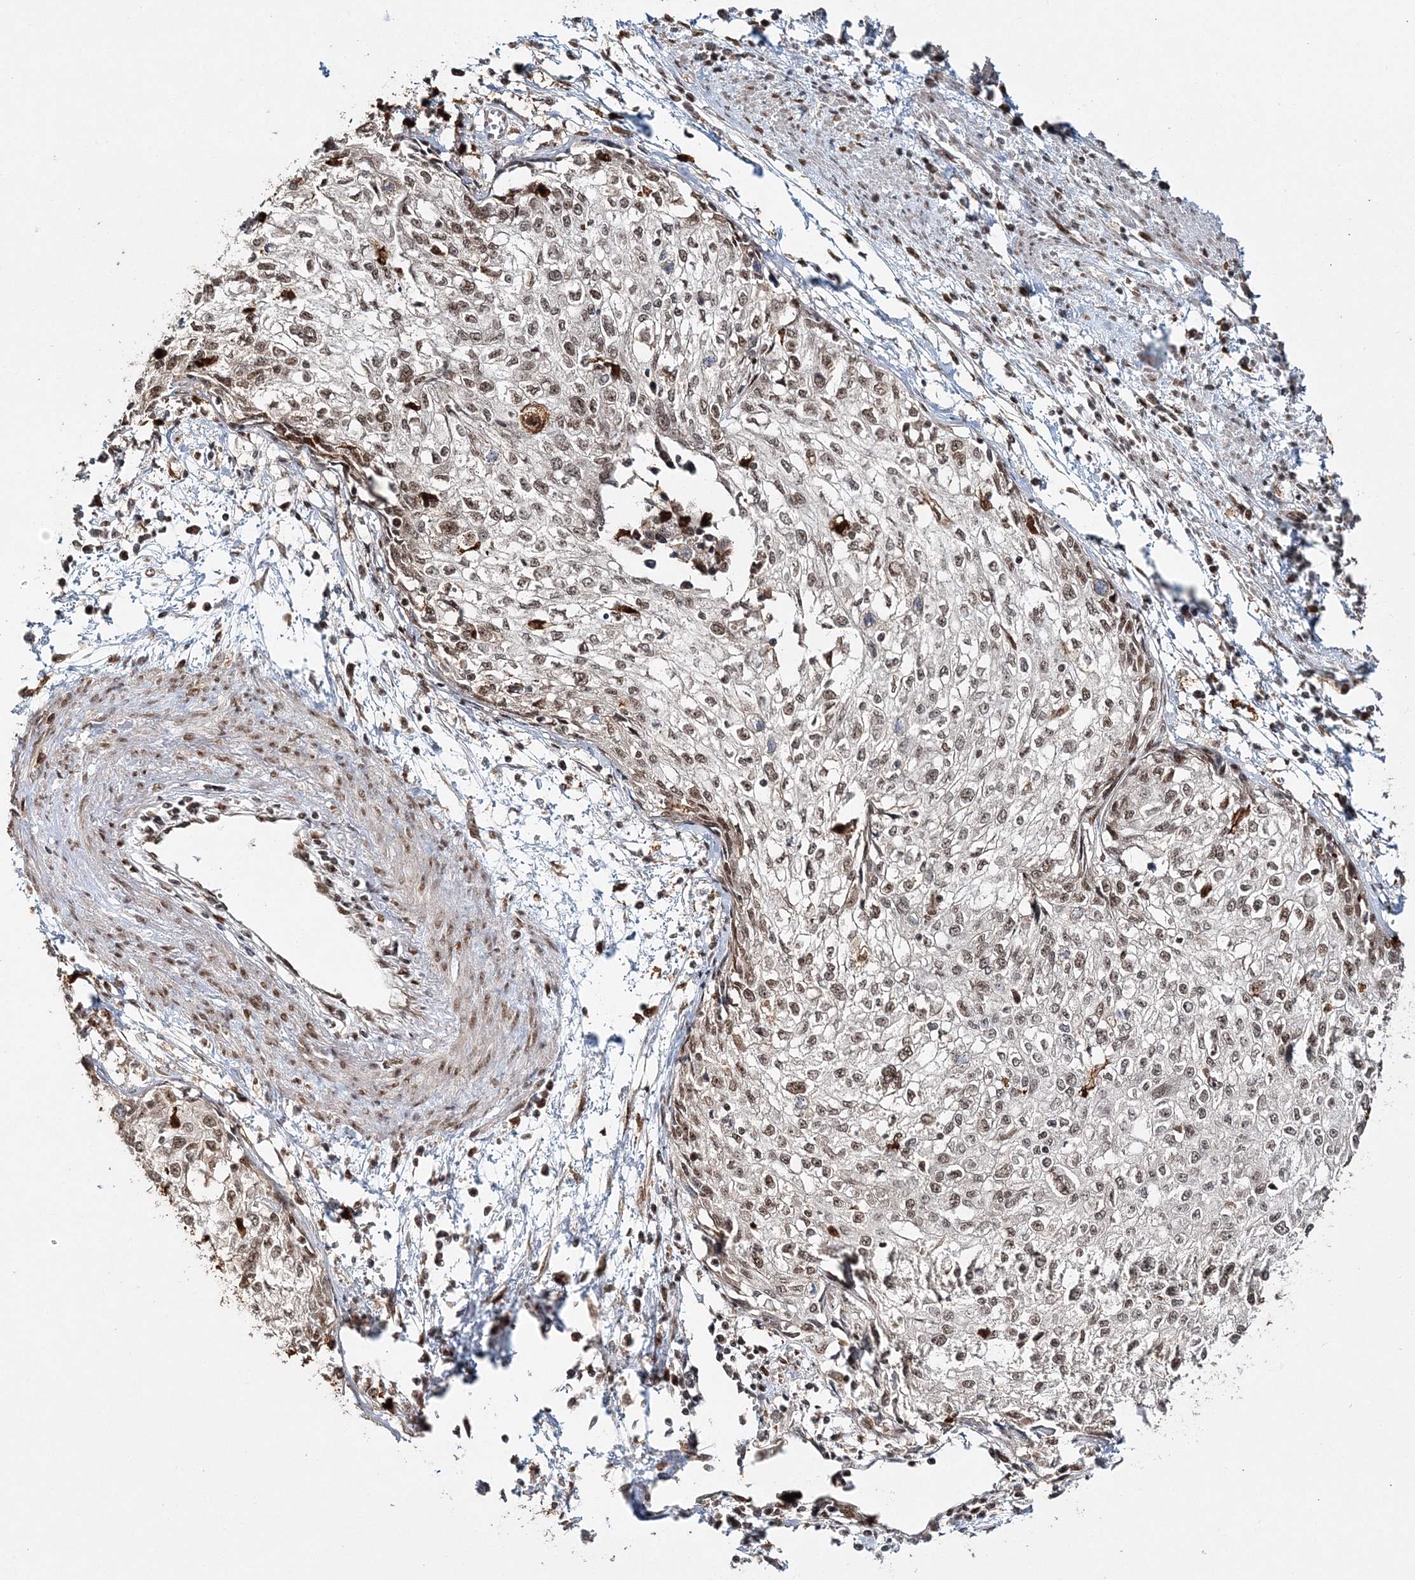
{"staining": {"intensity": "moderate", "quantity": ">75%", "location": "nuclear"}, "tissue": "cervical cancer", "cell_type": "Tumor cells", "image_type": "cancer", "snomed": [{"axis": "morphology", "description": "Squamous cell carcinoma, NOS"}, {"axis": "topography", "description": "Cervix"}], "caption": "Protein staining reveals moderate nuclear staining in about >75% of tumor cells in cervical squamous cell carcinoma. The protein of interest is shown in brown color, while the nuclei are stained blue.", "gene": "QRICH1", "patient": {"sex": "female", "age": 57}}